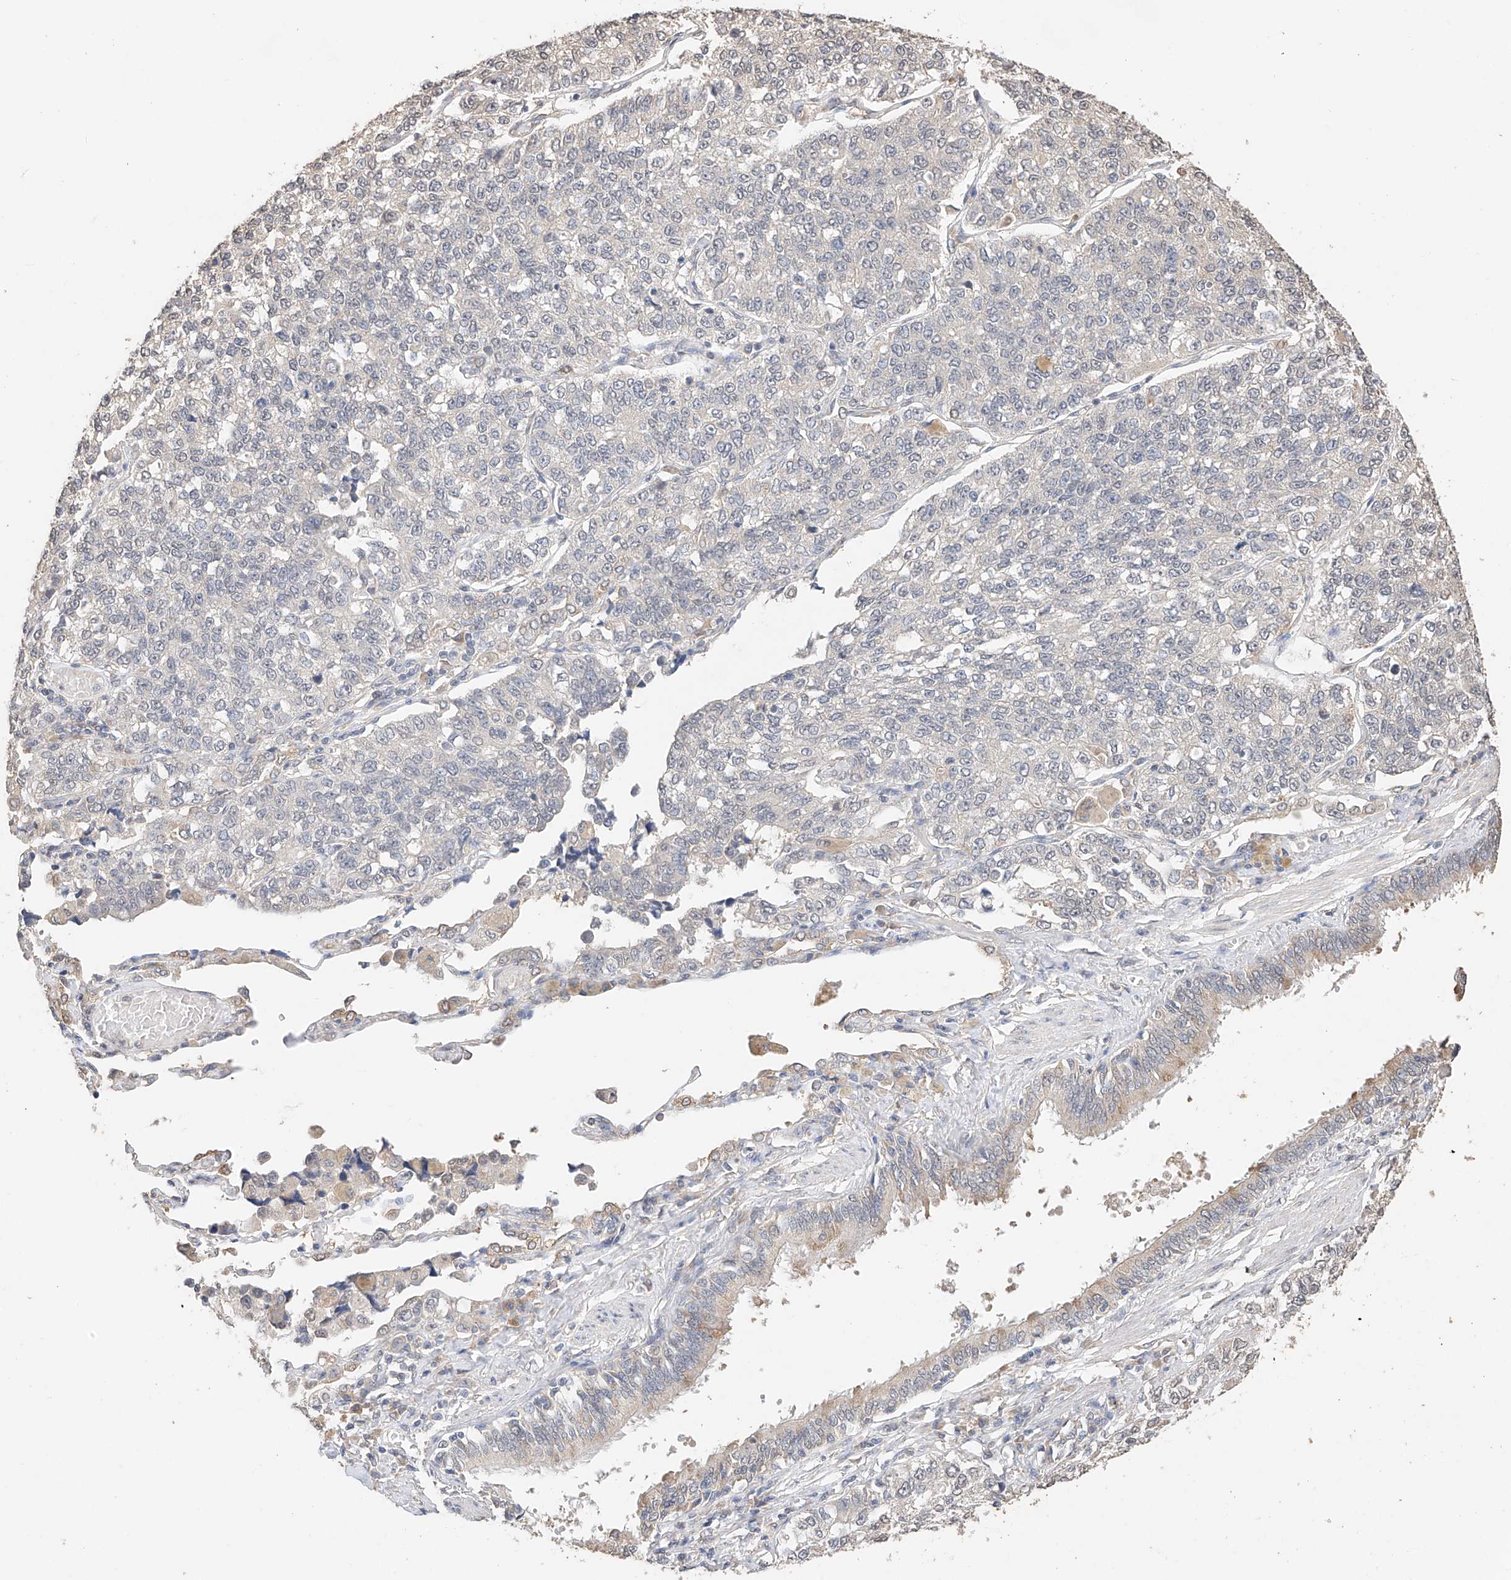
{"staining": {"intensity": "negative", "quantity": "none", "location": "none"}, "tissue": "lung cancer", "cell_type": "Tumor cells", "image_type": "cancer", "snomed": [{"axis": "morphology", "description": "Adenocarcinoma, NOS"}, {"axis": "topography", "description": "Lung"}], "caption": "DAB (3,3'-diaminobenzidine) immunohistochemical staining of human lung cancer (adenocarcinoma) demonstrates no significant positivity in tumor cells.", "gene": "IL22RA2", "patient": {"sex": "male", "age": 49}}